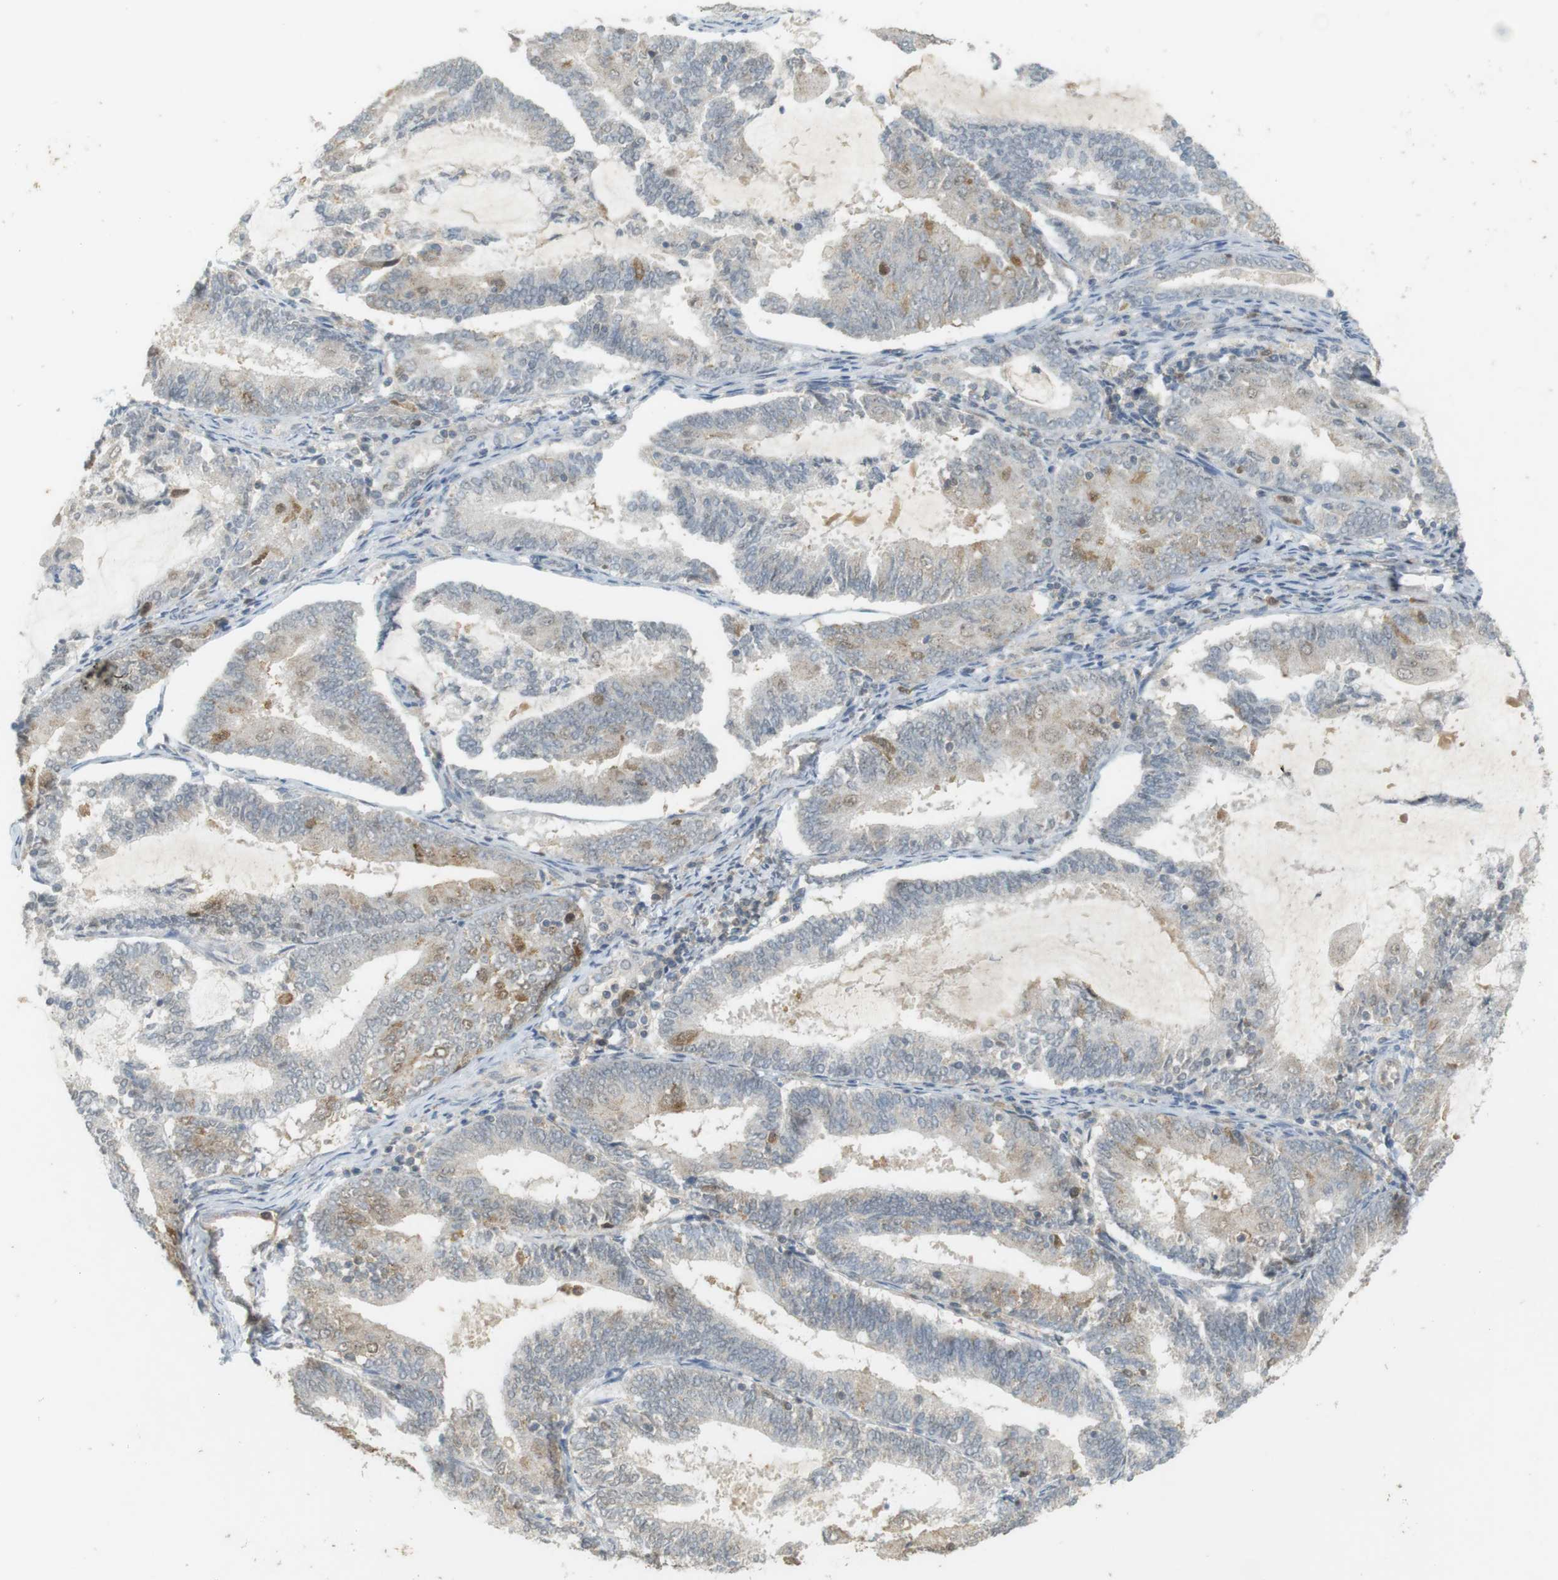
{"staining": {"intensity": "moderate", "quantity": "<25%", "location": "cytoplasmic/membranous"}, "tissue": "endometrial cancer", "cell_type": "Tumor cells", "image_type": "cancer", "snomed": [{"axis": "morphology", "description": "Adenocarcinoma, NOS"}, {"axis": "topography", "description": "Endometrium"}], "caption": "Moderate cytoplasmic/membranous staining for a protein is present in about <25% of tumor cells of endometrial adenocarcinoma using IHC.", "gene": "TTK", "patient": {"sex": "female", "age": 81}}